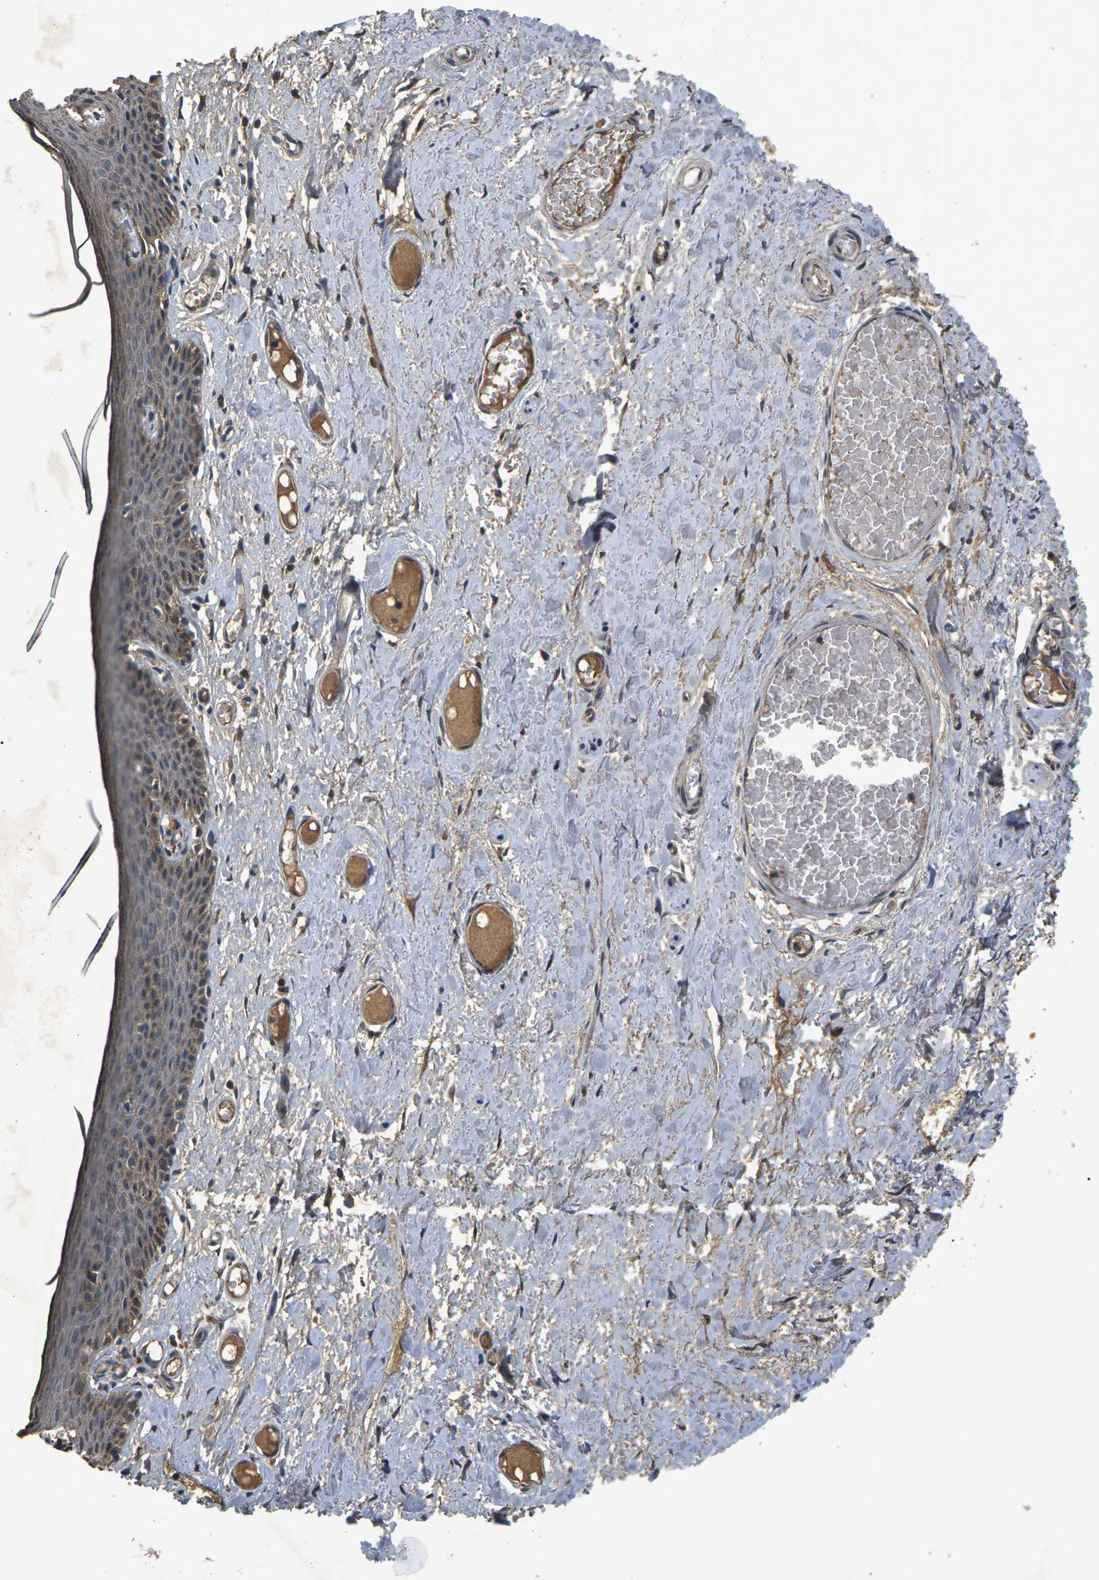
{"staining": {"intensity": "moderate", "quantity": ">75%", "location": "cytoplasmic/membranous"}, "tissue": "skin", "cell_type": "Epidermal cells", "image_type": "normal", "snomed": [{"axis": "morphology", "description": "Normal tissue, NOS"}, {"axis": "topography", "description": "Adipose tissue"}, {"axis": "topography", "description": "Vascular tissue"}, {"axis": "topography", "description": "Anal"}, {"axis": "topography", "description": "Peripheral nerve tissue"}], "caption": "About >75% of epidermal cells in benign human skin show moderate cytoplasmic/membranous protein expression as visualized by brown immunohistochemical staining.", "gene": "B4GAT1", "patient": {"sex": "female", "age": 54}}